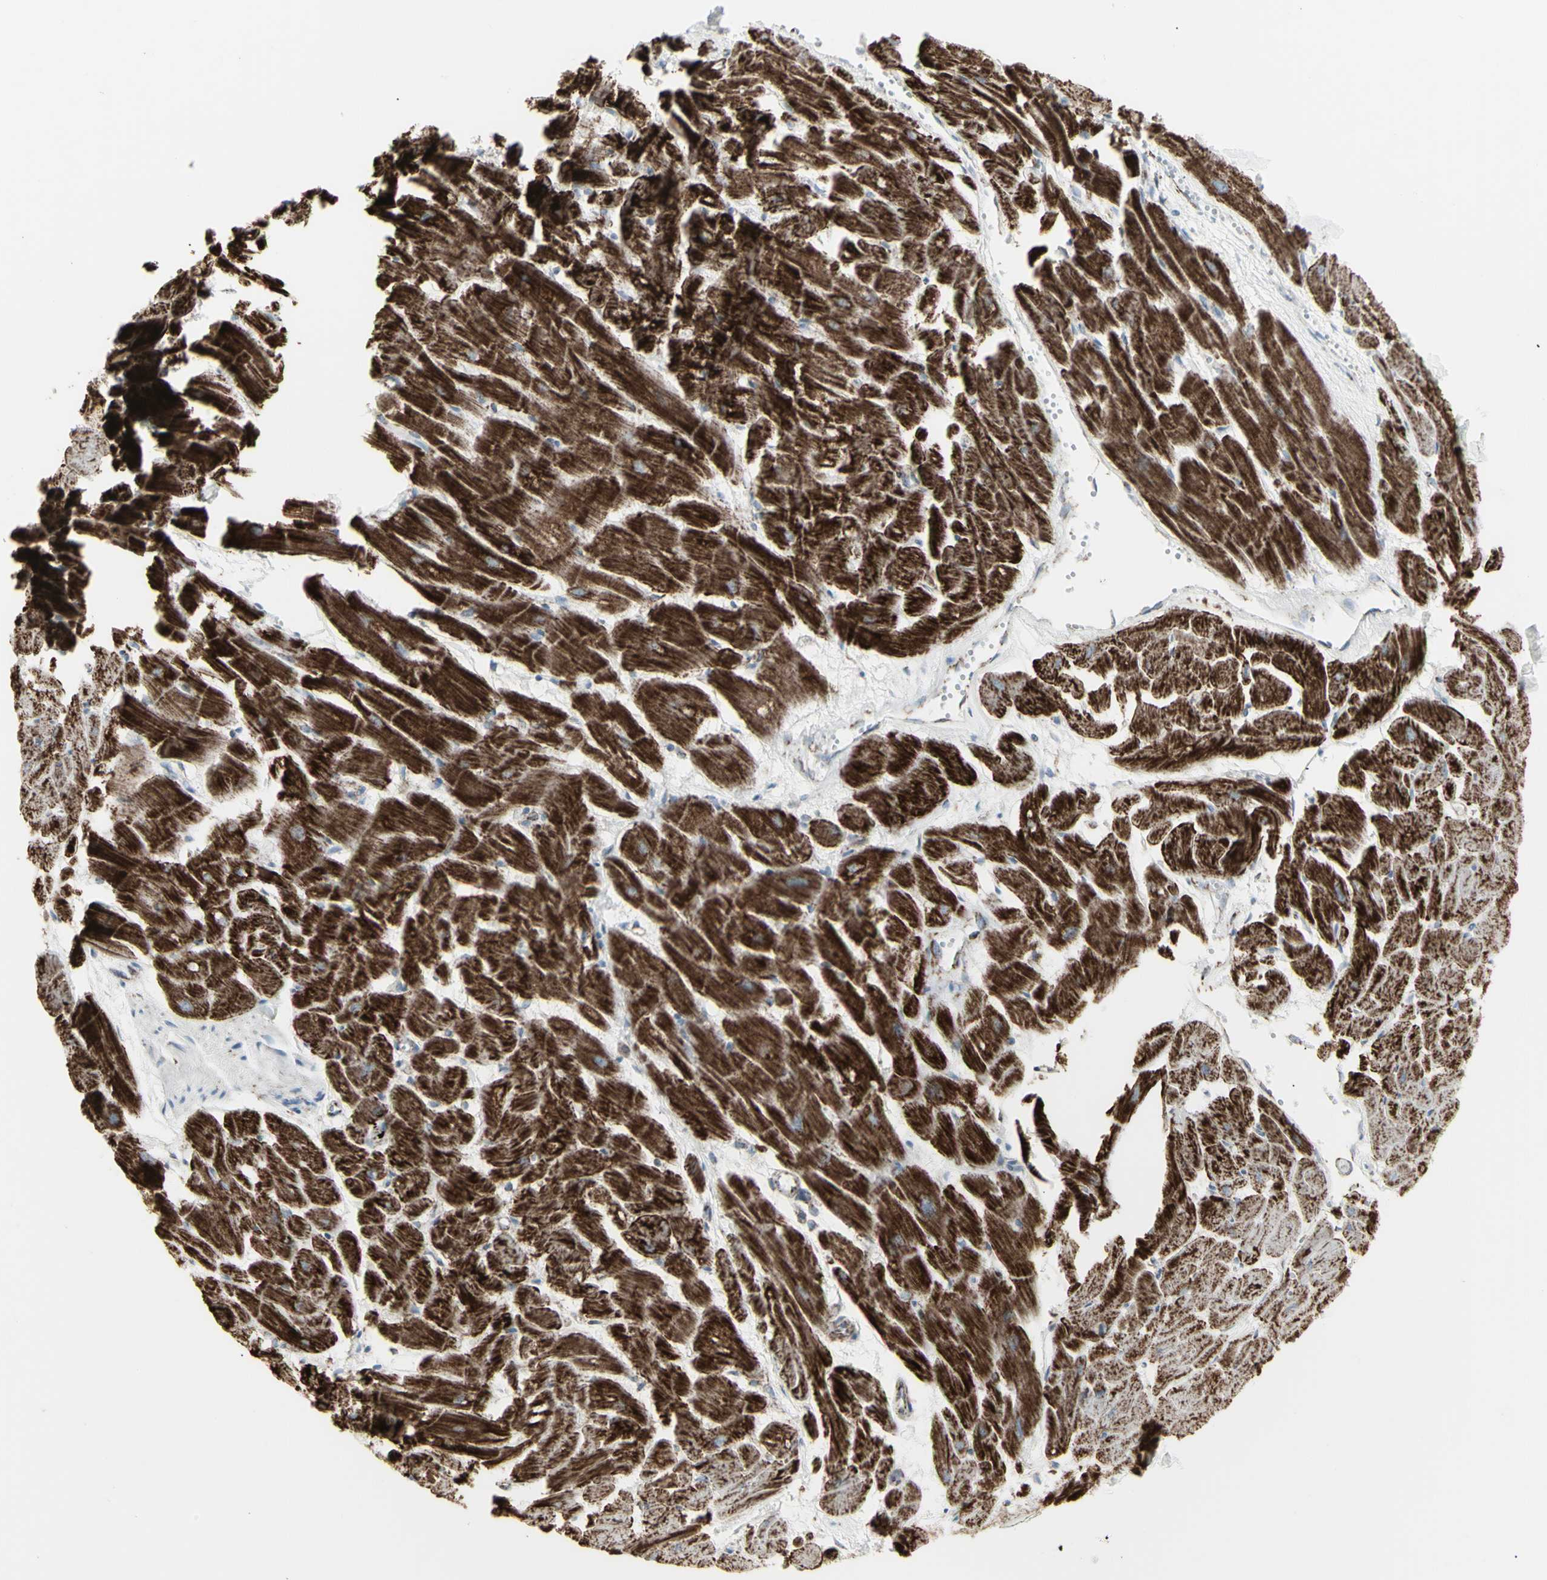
{"staining": {"intensity": "strong", "quantity": ">75%", "location": "cytoplasmic/membranous"}, "tissue": "heart muscle", "cell_type": "Cardiomyocytes", "image_type": "normal", "snomed": [{"axis": "morphology", "description": "Normal tissue, NOS"}, {"axis": "topography", "description": "Heart"}], "caption": "Normal heart muscle was stained to show a protein in brown. There is high levels of strong cytoplasmic/membranous expression in about >75% of cardiomyocytes.", "gene": "PLGRKT", "patient": {"sex": "female", "age": 19}}